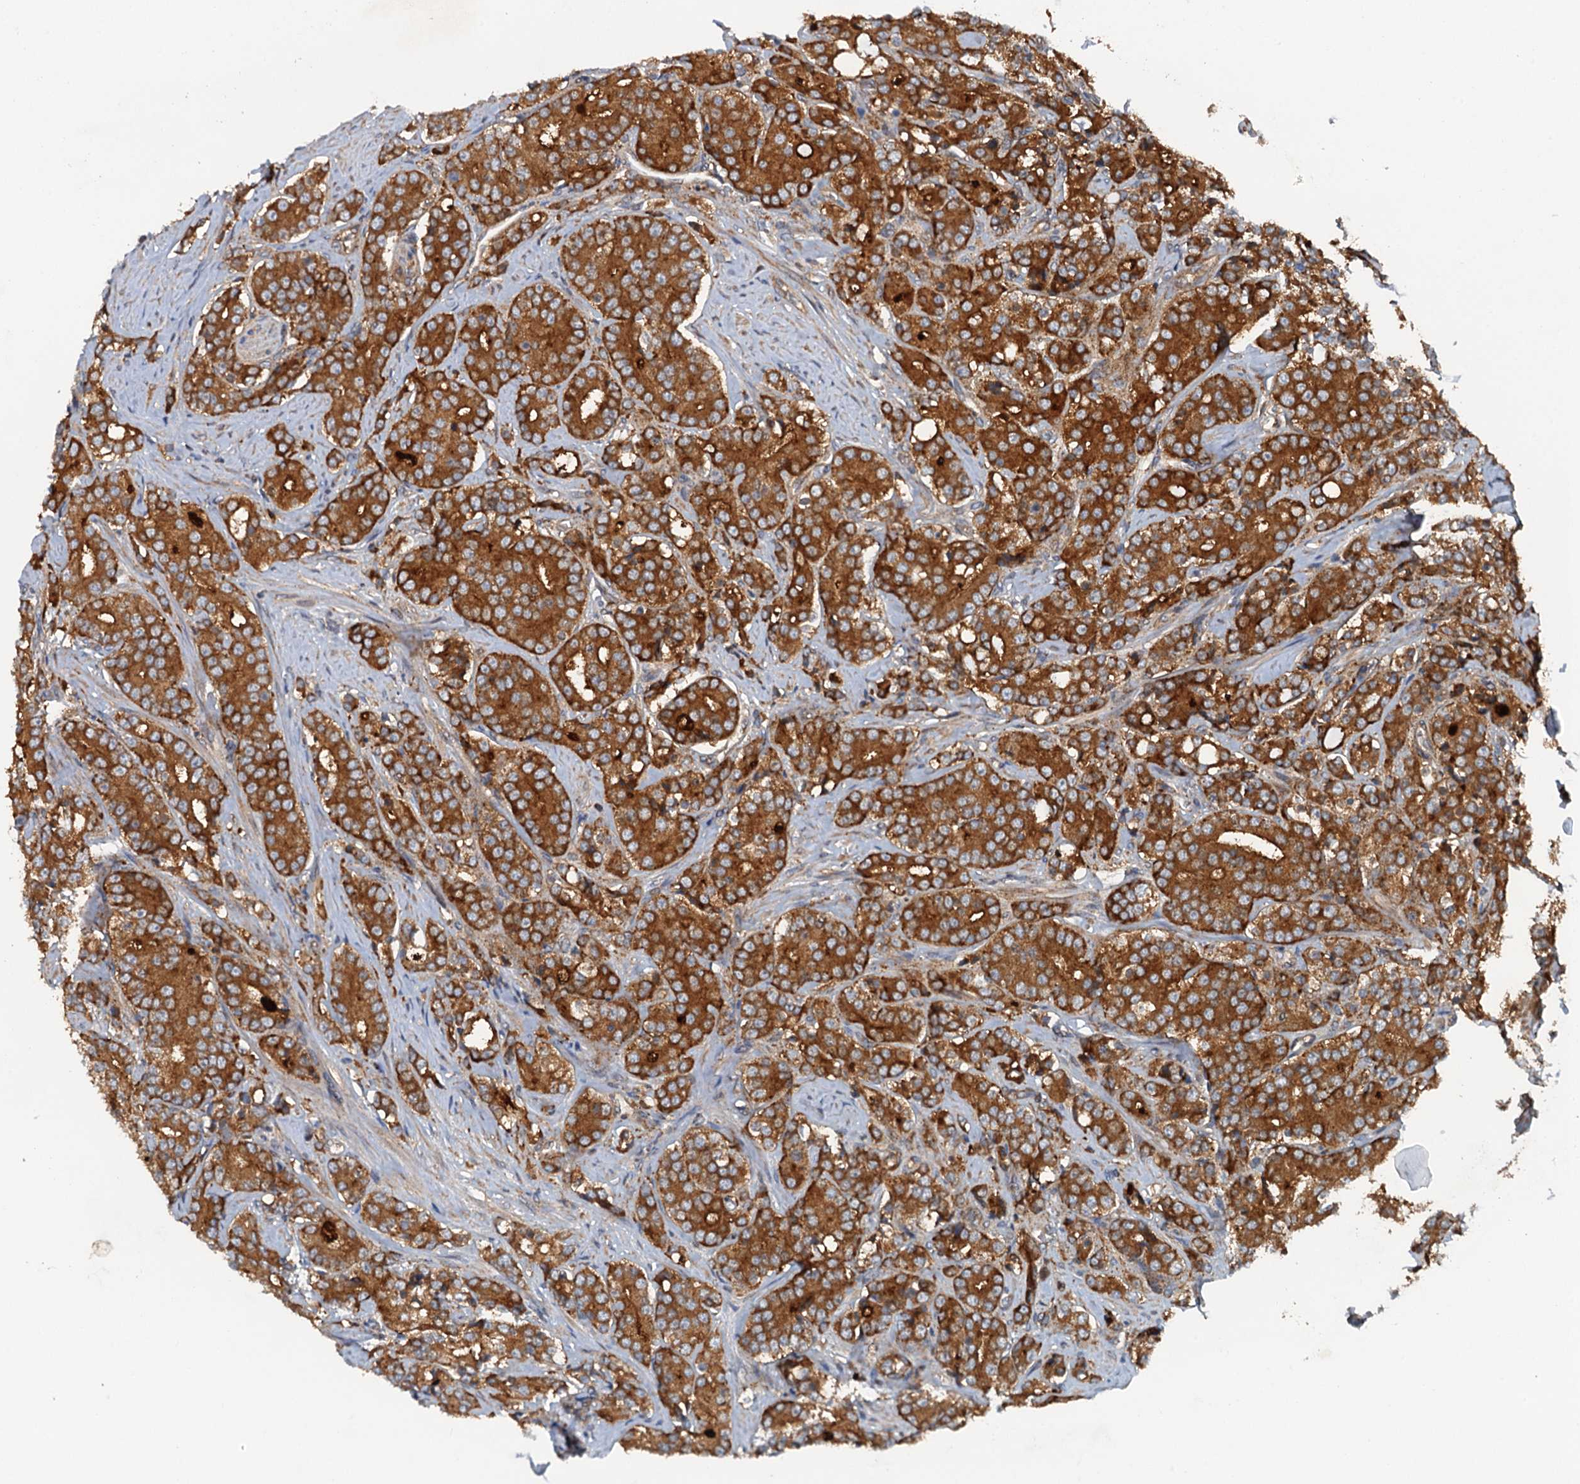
{"staining": {"intensity": "strong", "quantity": ">75%", "location": "cytoplasmic/membranous"}, "tissue": "prostate cancer", "cell_type": "Tumor cells", "image_type": "cancer", "snomed": [{"axis": "morphology", "description": "Adenocarcinoma, High grade"}, {"axis": "topography", "description": "Prostate"}], "caption": "Immunohistochemistry staining of prostate adenocarcinoma (high-grade), which reveals high levels of strong cytoplasmic/membranous expression in approximately >75% of tumor cells indicating strong cytoplasmic/membranous protein staining. The staining was performed using DAB (3,3'-diaminobenzidine) (brown) for protein detection and nuclei were counterstained in hematoxylin (blue).", "gene": "COG3", "patient": {"sex": "male", "age": 62}}